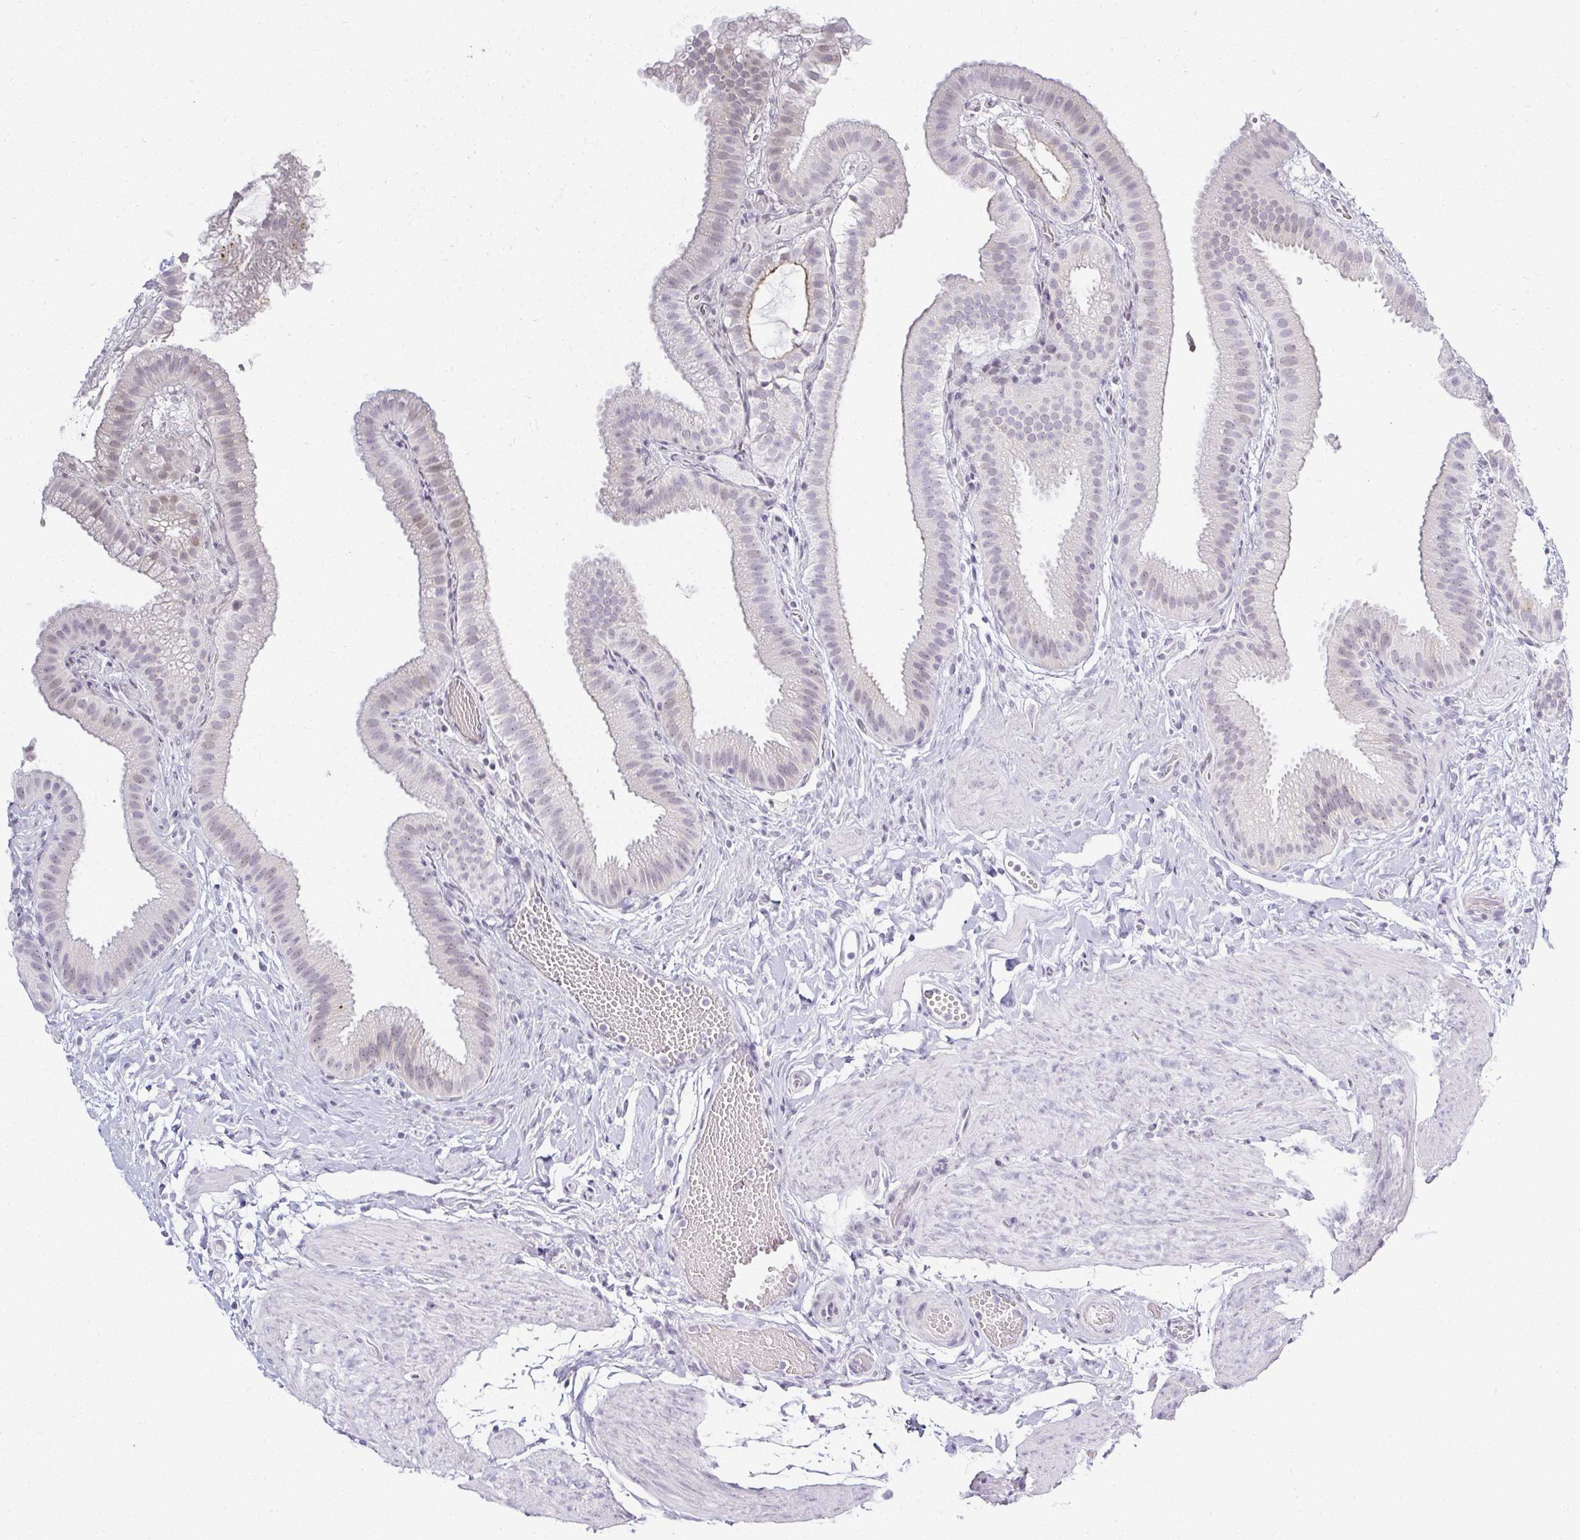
{"staining": {"intensity": "weak", "quantity": "<25%", "location": "nuclear"}, "tissue": "gallbladder", "cell_type": "Glandular cells", "image_type": "normal", "snomed": [{"axis": "morphology", "description": "Normal tissue, NOS"}, {"axis": "topography", "description": "Gallbladder"}], "caption": "Unremarkable gallbladder was stained to show a protein in brown. There is no significant expression in glandular cells. The staining was performed using DAB to visualize the protein expression in brown, while the nuclei were stained in blue with hematoxylin (Magnification: 20x).", "gene": "ACAN", "patient": {"sex": "female", "age": 63}}